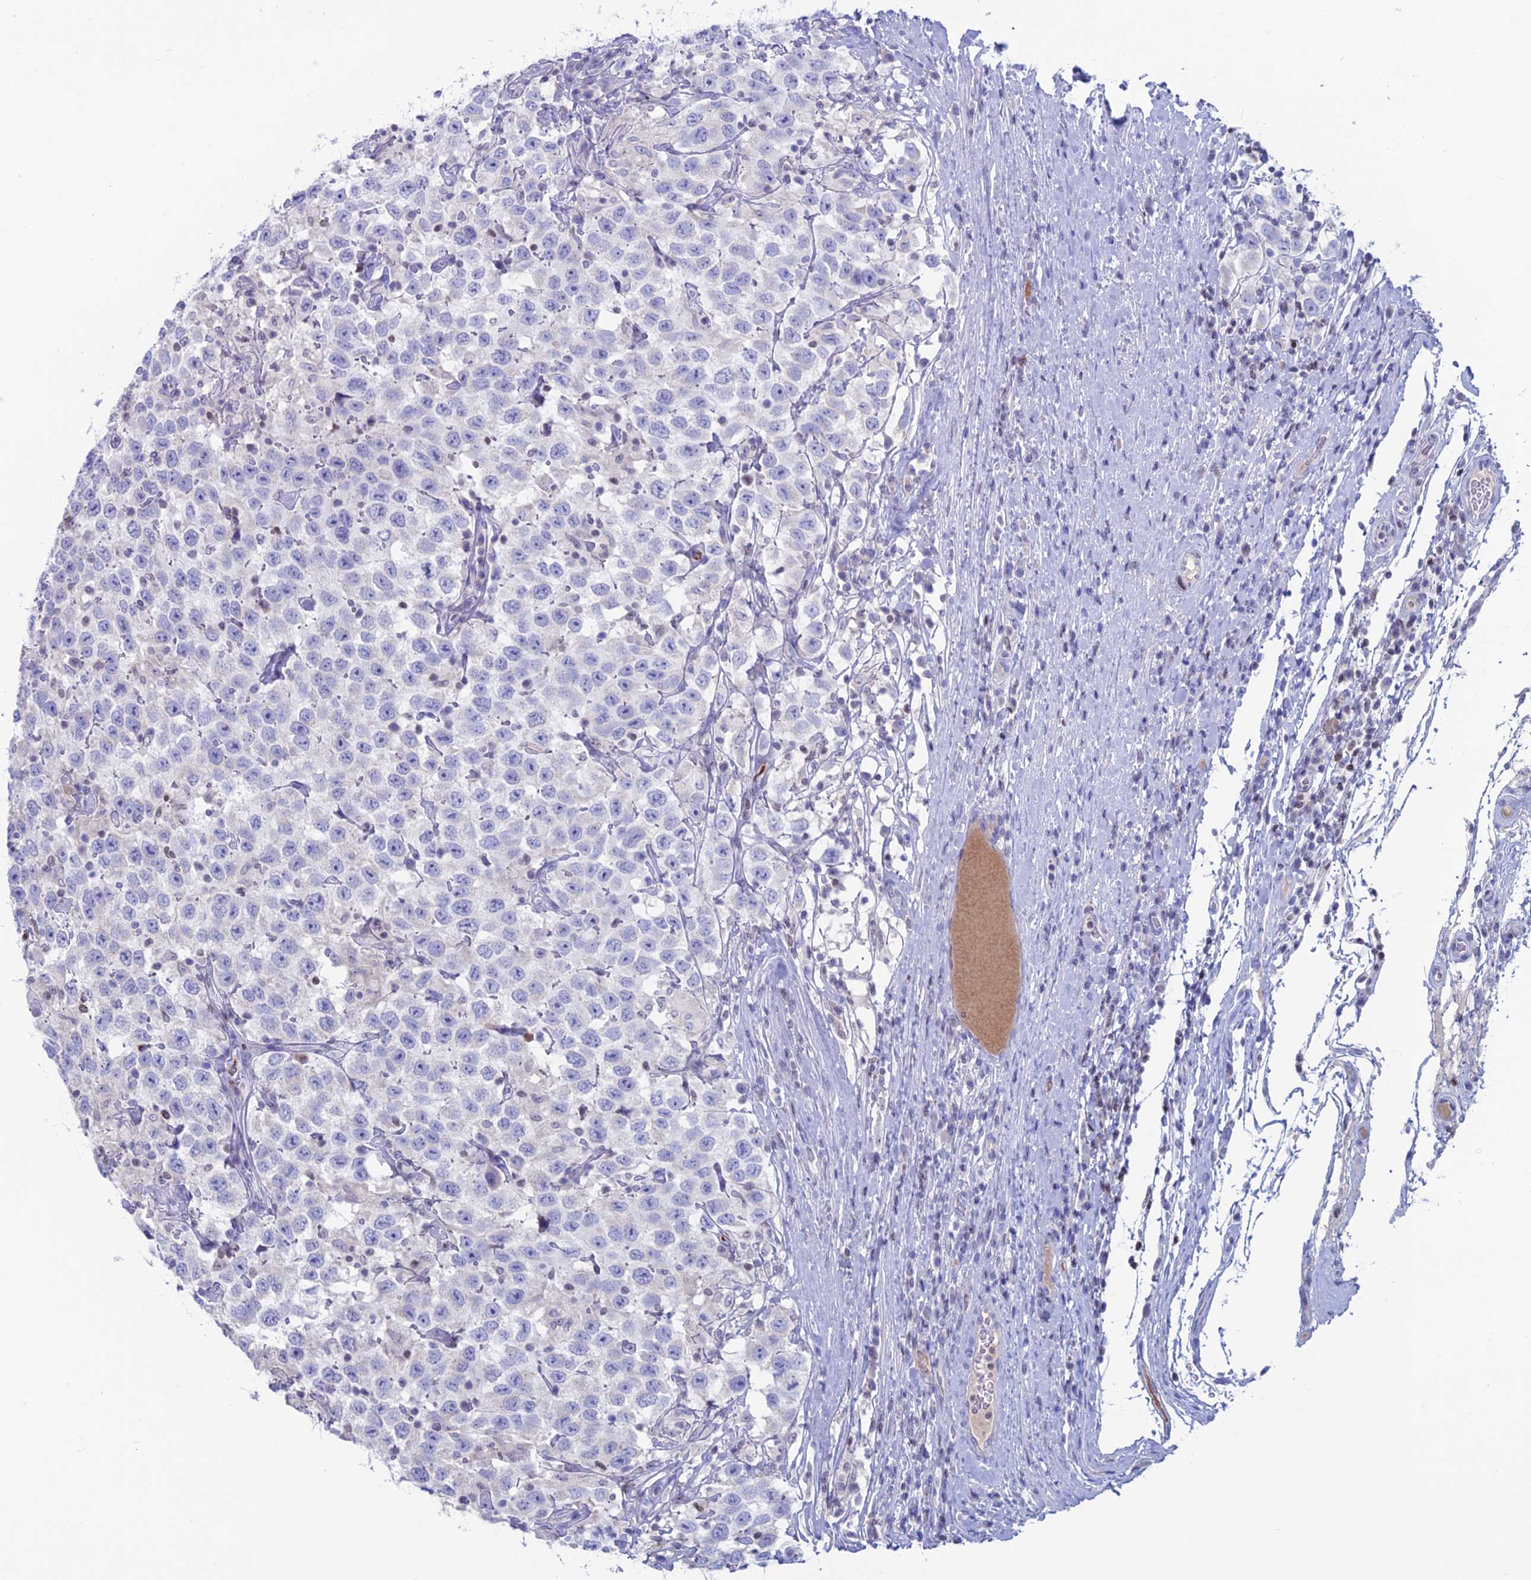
{"staining": {"intensity": "negative", "quantity": "none", "location": "none"}, "tissue": "testis cancer", "cell_type": "Tumor cells", "image_type": "cancer", "snomed": [{"axis": "morphology", "description": "Seminoma, NOS"}, {"axis": "topography", "description": "Testis"}], "caption": "Human testis seminoma stained for a protein using immunohistochemistry reveals no staining in tumor cells.", "gene": "CERS6", "patient": {"sex": "male", "age": 41}}